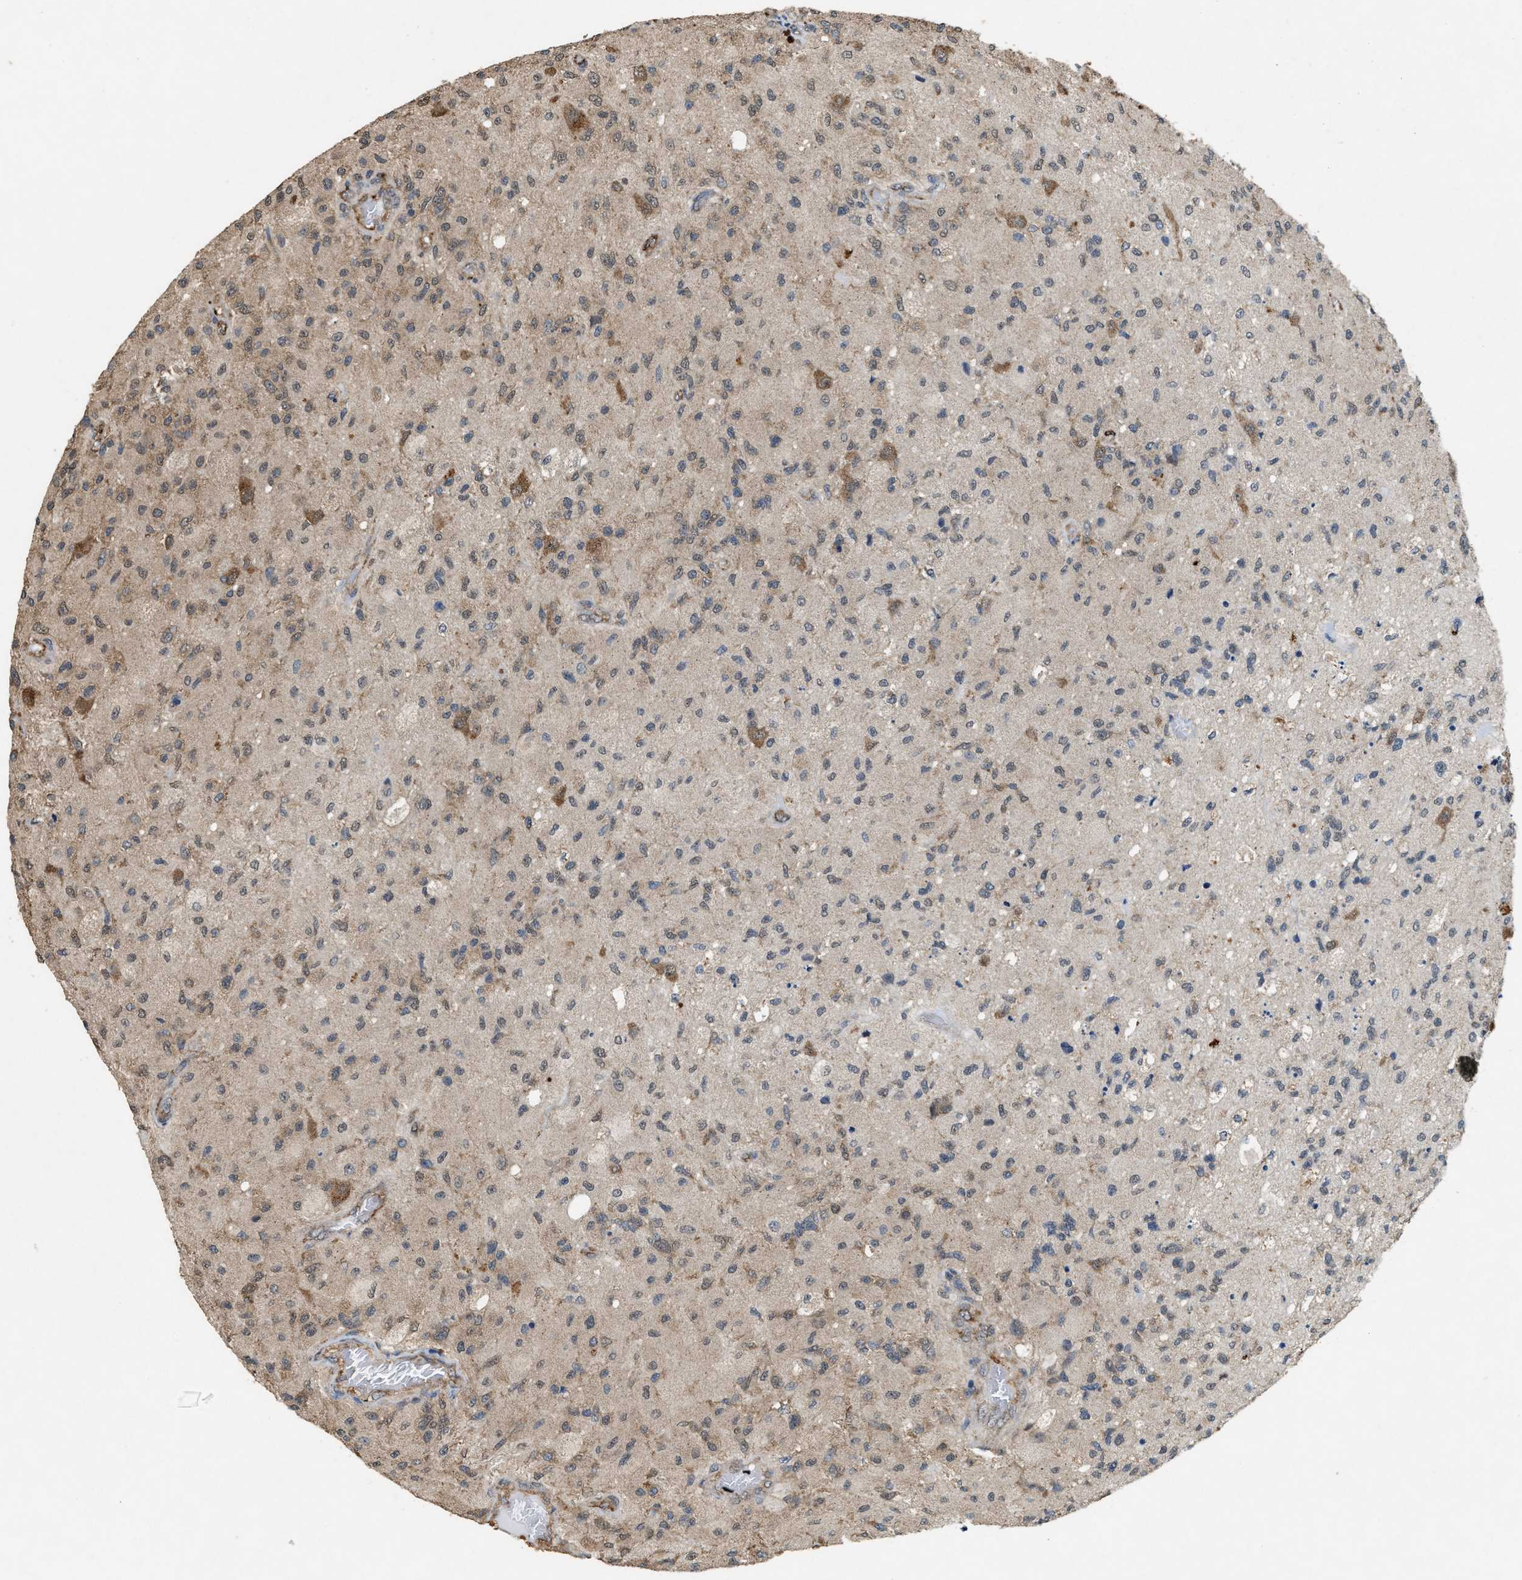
{"staining": {"intensity": "weak", "quantity": "25%-75%", "location": "cytoplasmic/membranous"}, "tissue": "glioma", "cell_type": "Tumor cells", "image_type": "cancer", "snomed": [{"axis": "morphology", "description": "Normal tissue, NOS"}, {"axis": "morphology", "description": "Glioma, malignant, High grade"}, {"axis": "topography", "description": "Cerebral cortex"}], "caption": "High-magnification brightfield microscopy of glioma stained with DAB (3,3'-diaminobenzidine) (brown) and counterstained with hematoxylin (blue). tumor cells exhibit weak cytoplasmic/membranous staining is identified in approximately25%-75% of cells.", "gene": "ARHGEF5", "patient": {"sex": "male", "age": 77}}